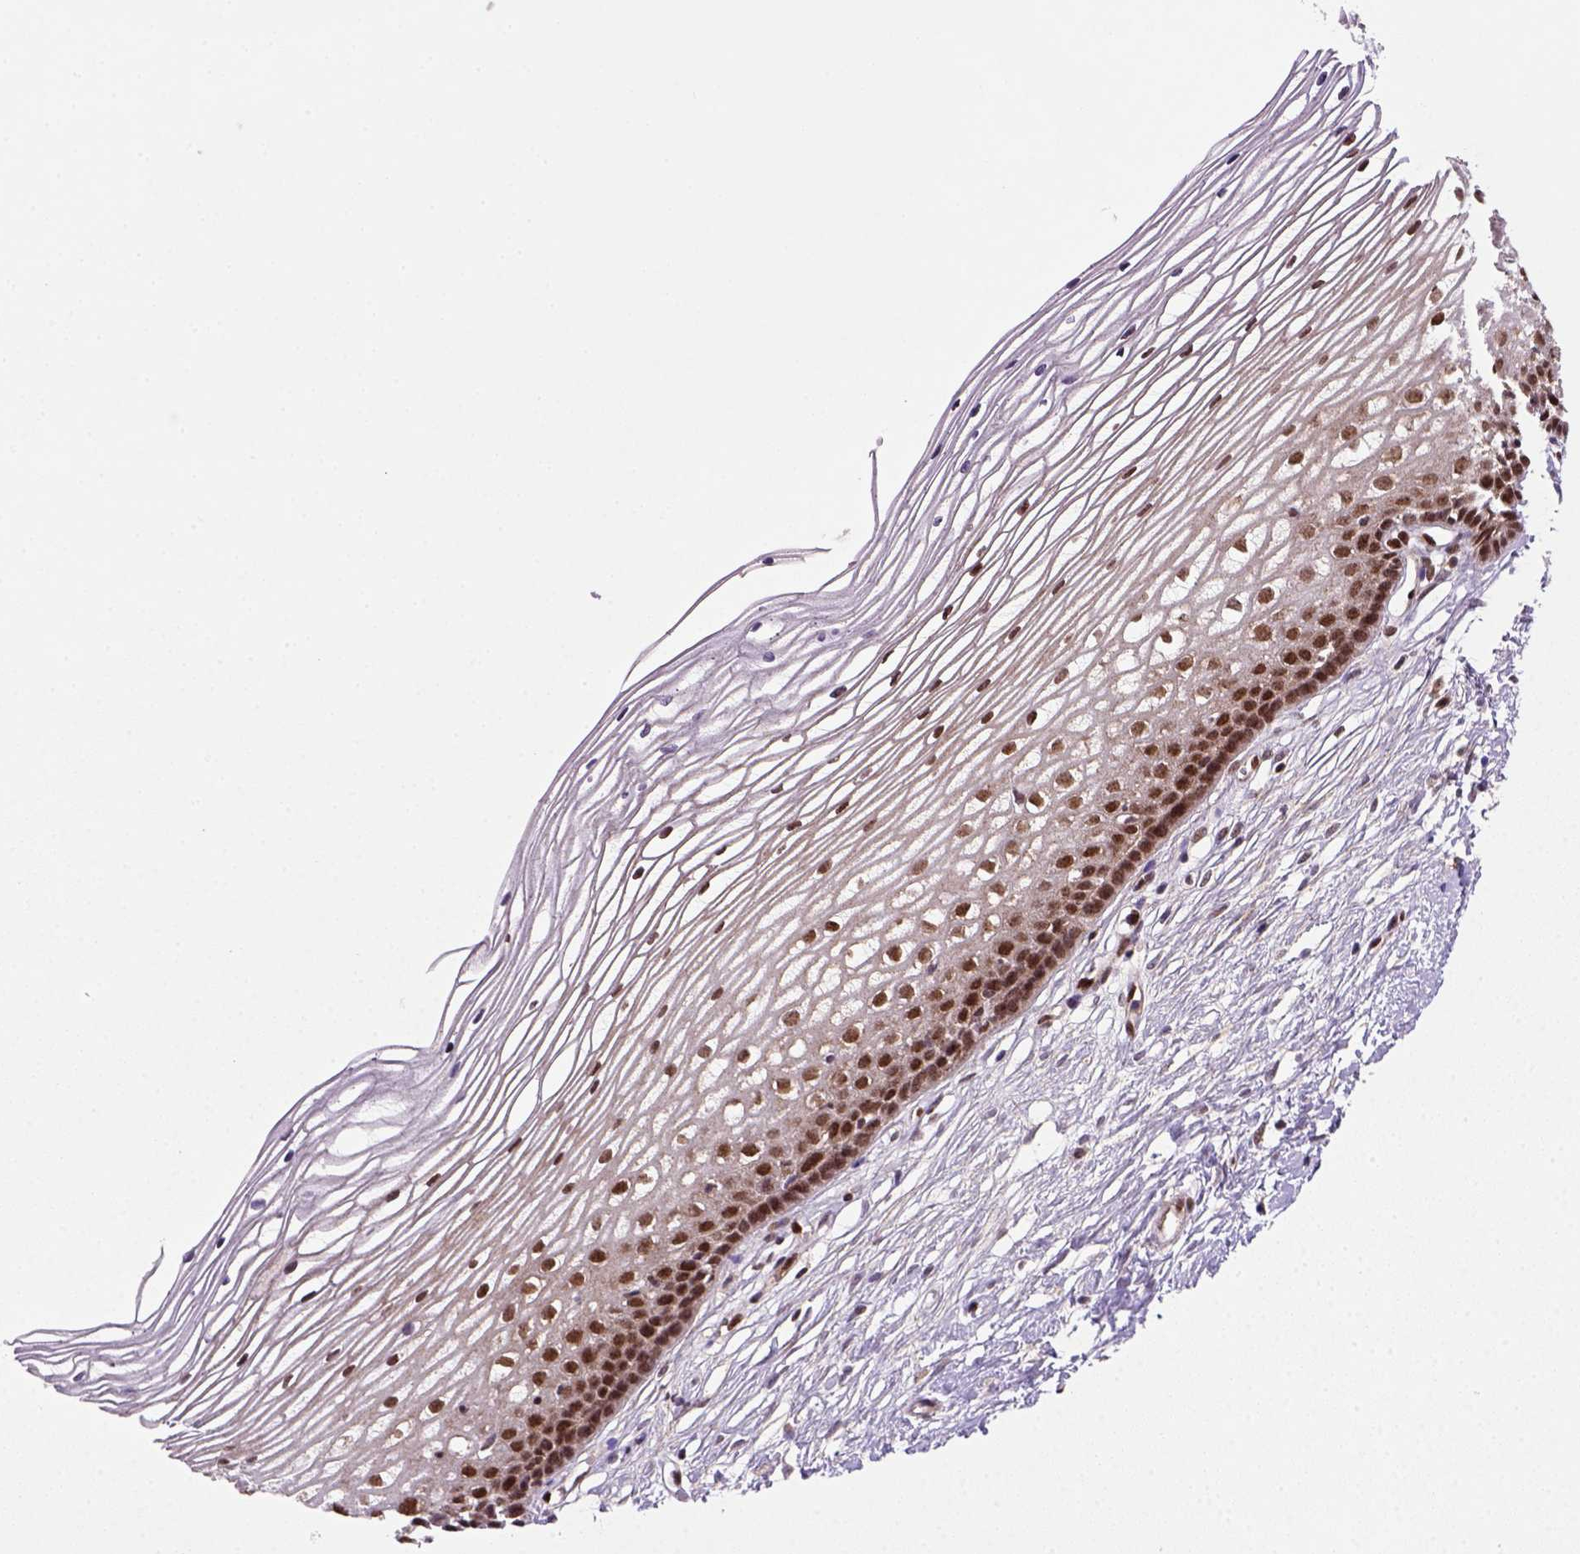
{"staining": {"intensity": "strong", "quantity": ">75%", "location": "nuclear"}, "tissue": "cervix", "cell_type": "Glandular cells", "image_type": "normal", "snomed": [{"axis": "morphology", "description": "Normal tissue, NOS"}, {"axis": "topography", "description": "Cervix"}], "caption": "The micrograph displays immunohistochemical staining of normal cervix. There is strong nuclear positivity is present in about >75% of glandular cells.", "gene": "MGMT", "patient": {"sex": "female", "age": 40}}